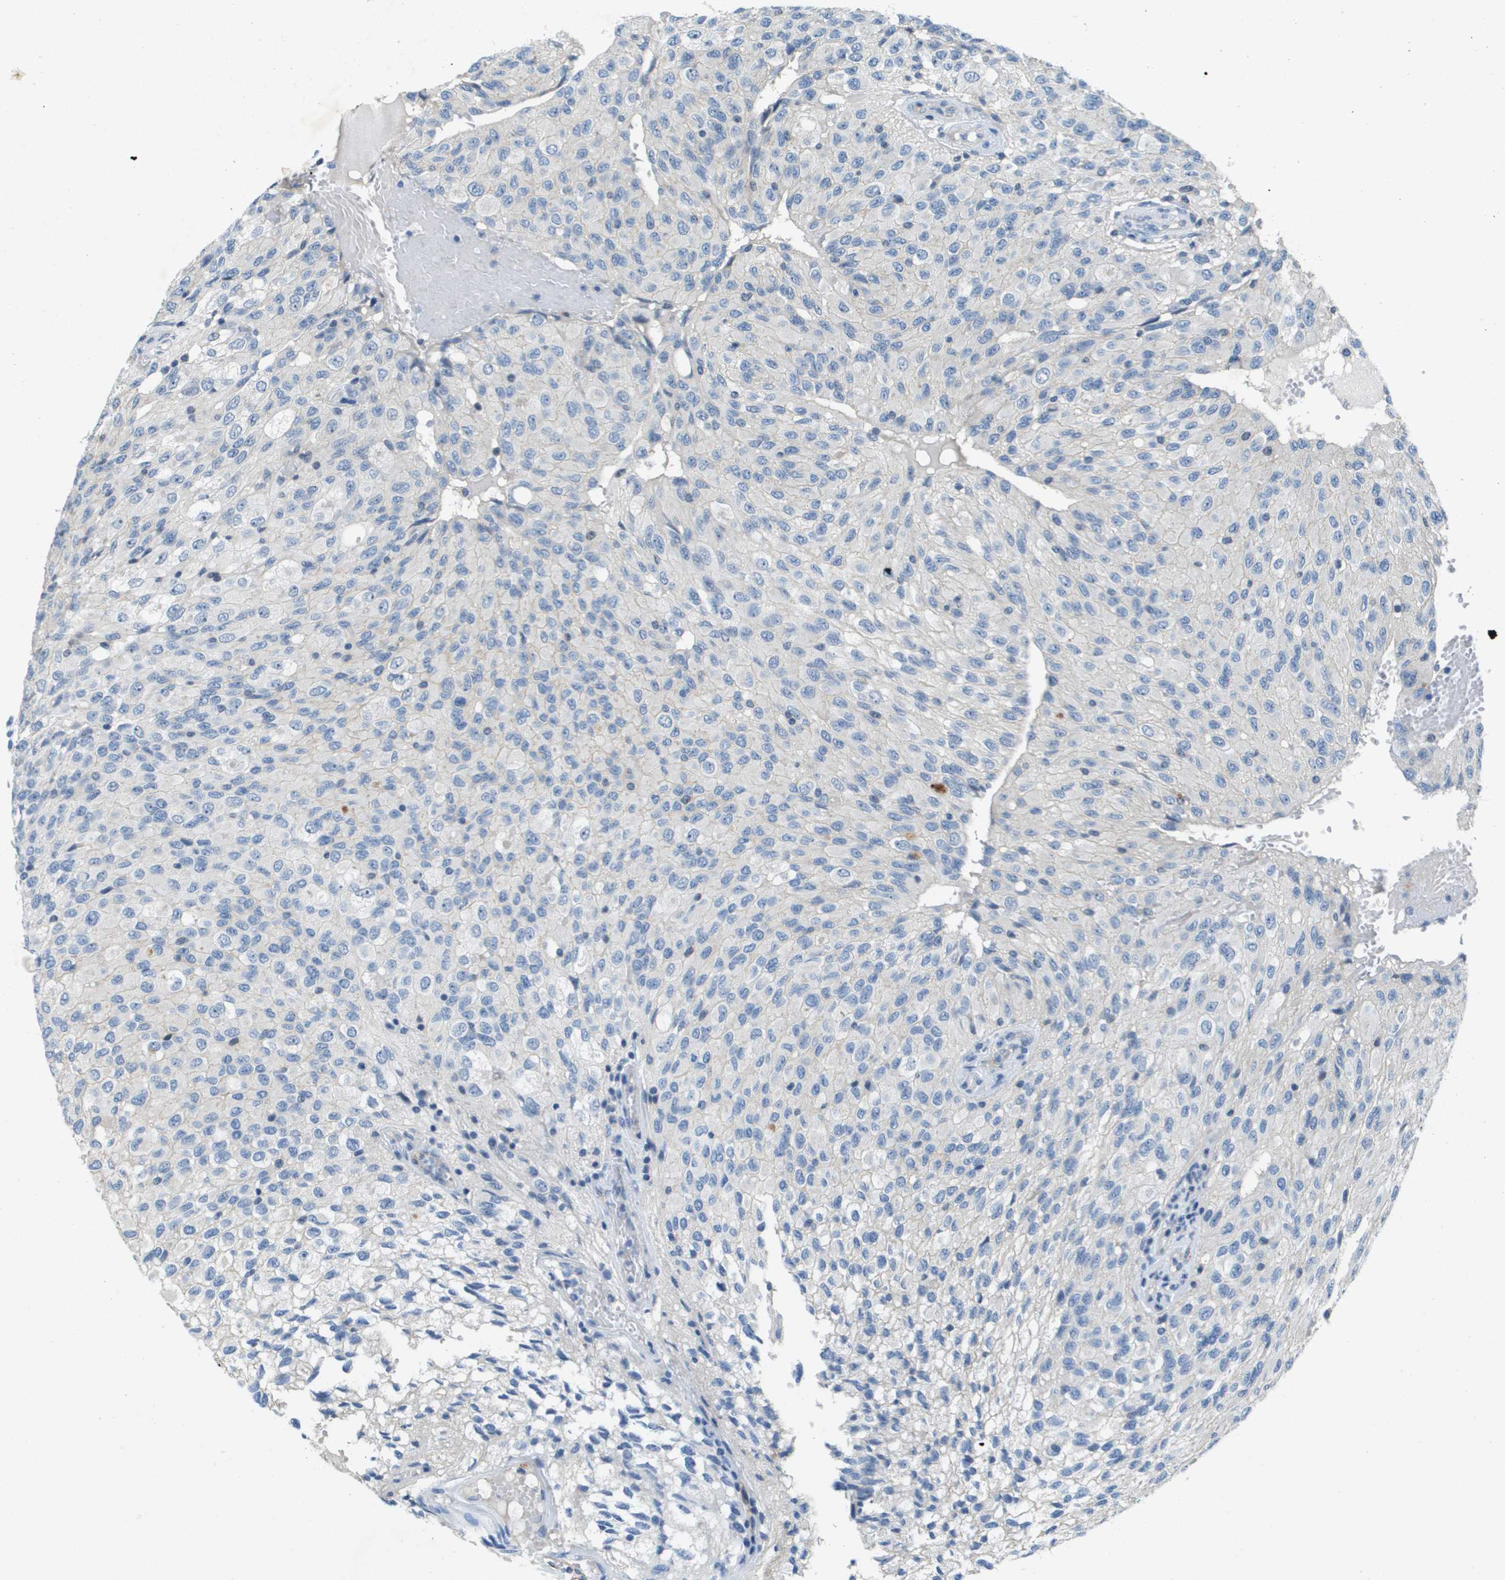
{"staining": {"intensity": "negative", "quantity": "none", "location": "none"}, "tissue": "glioma", "cell_type": "Tumor cells", "image_type": "cancer", "snomed": [{"axis": "morphology", "description": "Glioma, malignant, High grade"}, {"axis": "topography", "description": "Brain"}], "caption": "Tumor cells are negative for protein expression in human malignant glioma (high-grade).", "gene": "ITGA6", "patient": {"sex": "male", "age": 32}}